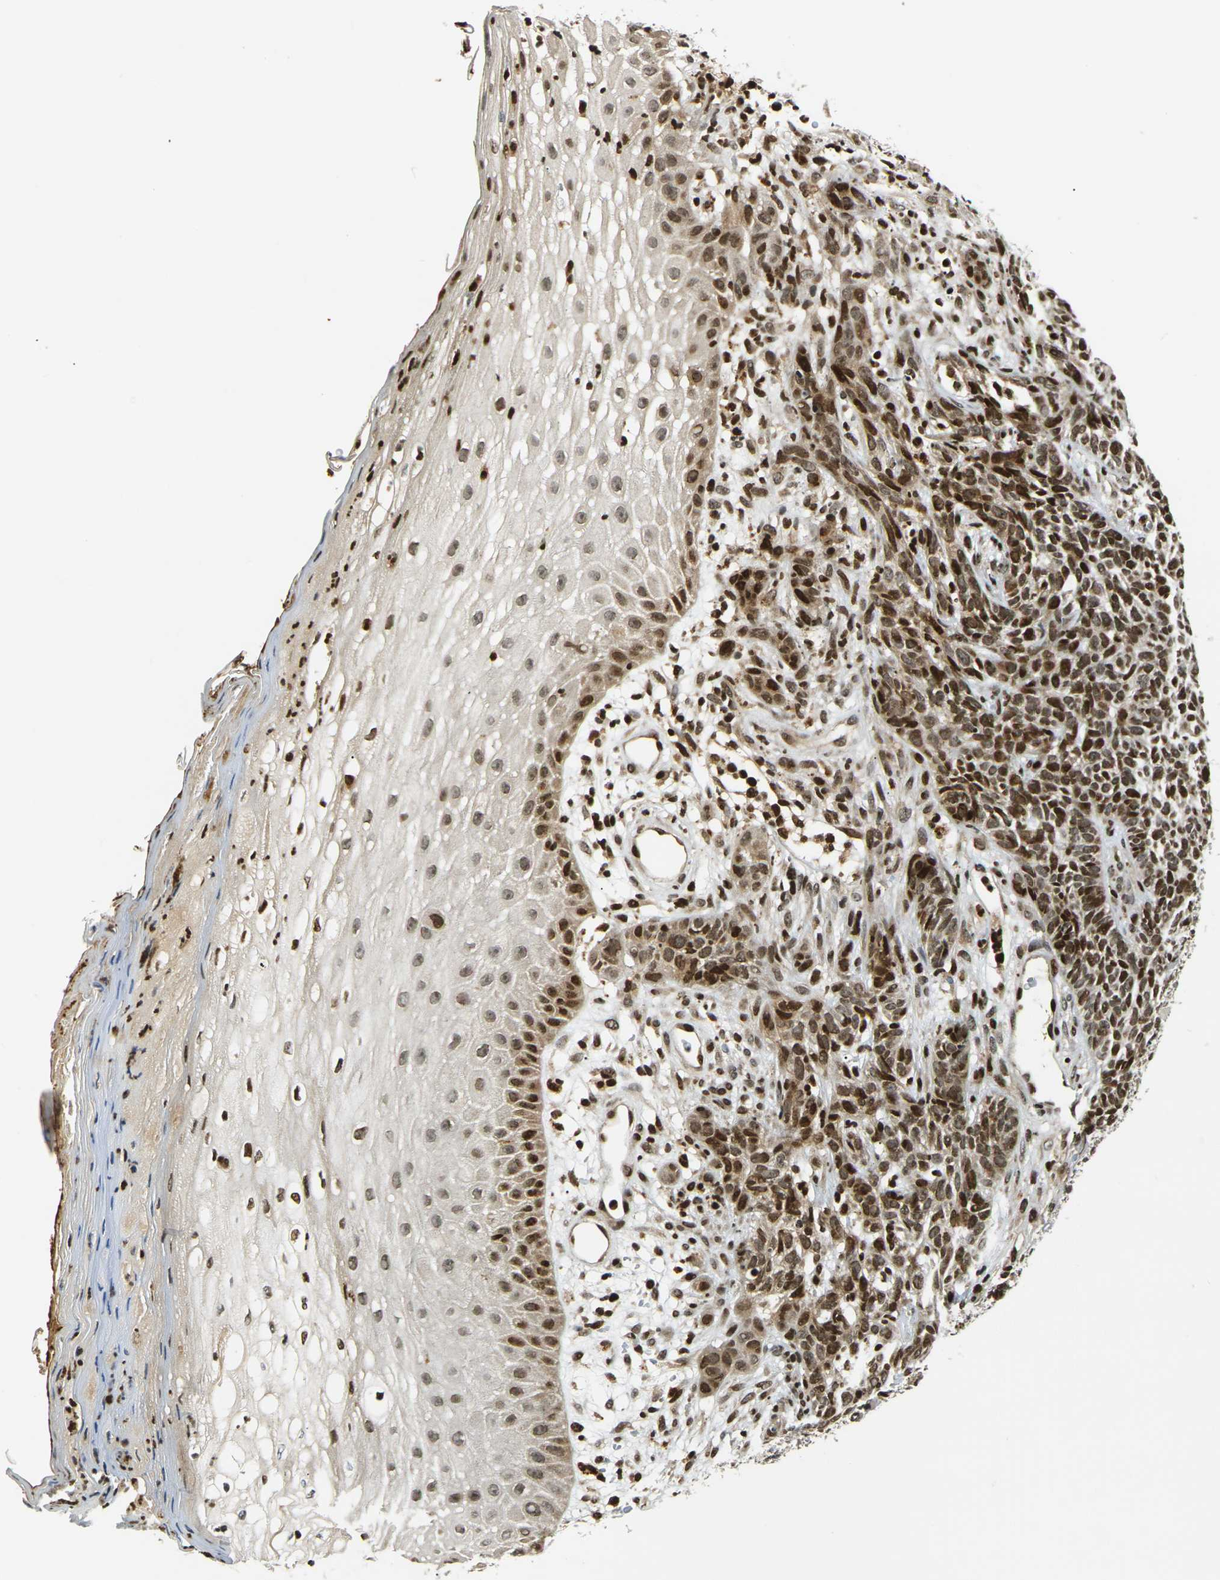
{"staining": {"intensity": "strong", "quantity": ">75%", "location": "nuclear"}, "tissue": "skin cancer", "cell_type": "Tumor cells", "image_type": "cancer", "snomed": [{"axis": "morphology", "description": "Basal cell carcinoma"}, {"axis": "topography", "description": "Skin"}], "caption": "Protein staining shows strong nuclear expression in approximately >75% of tumor cells in skin basal cell carcinoma. Using DAB (brown) and hematoxylin (blue) stains, captured at high magnification using brightfield microscopy.", "gene": "ACTL6A", "patient": {"sex": "female", "age": 84}}